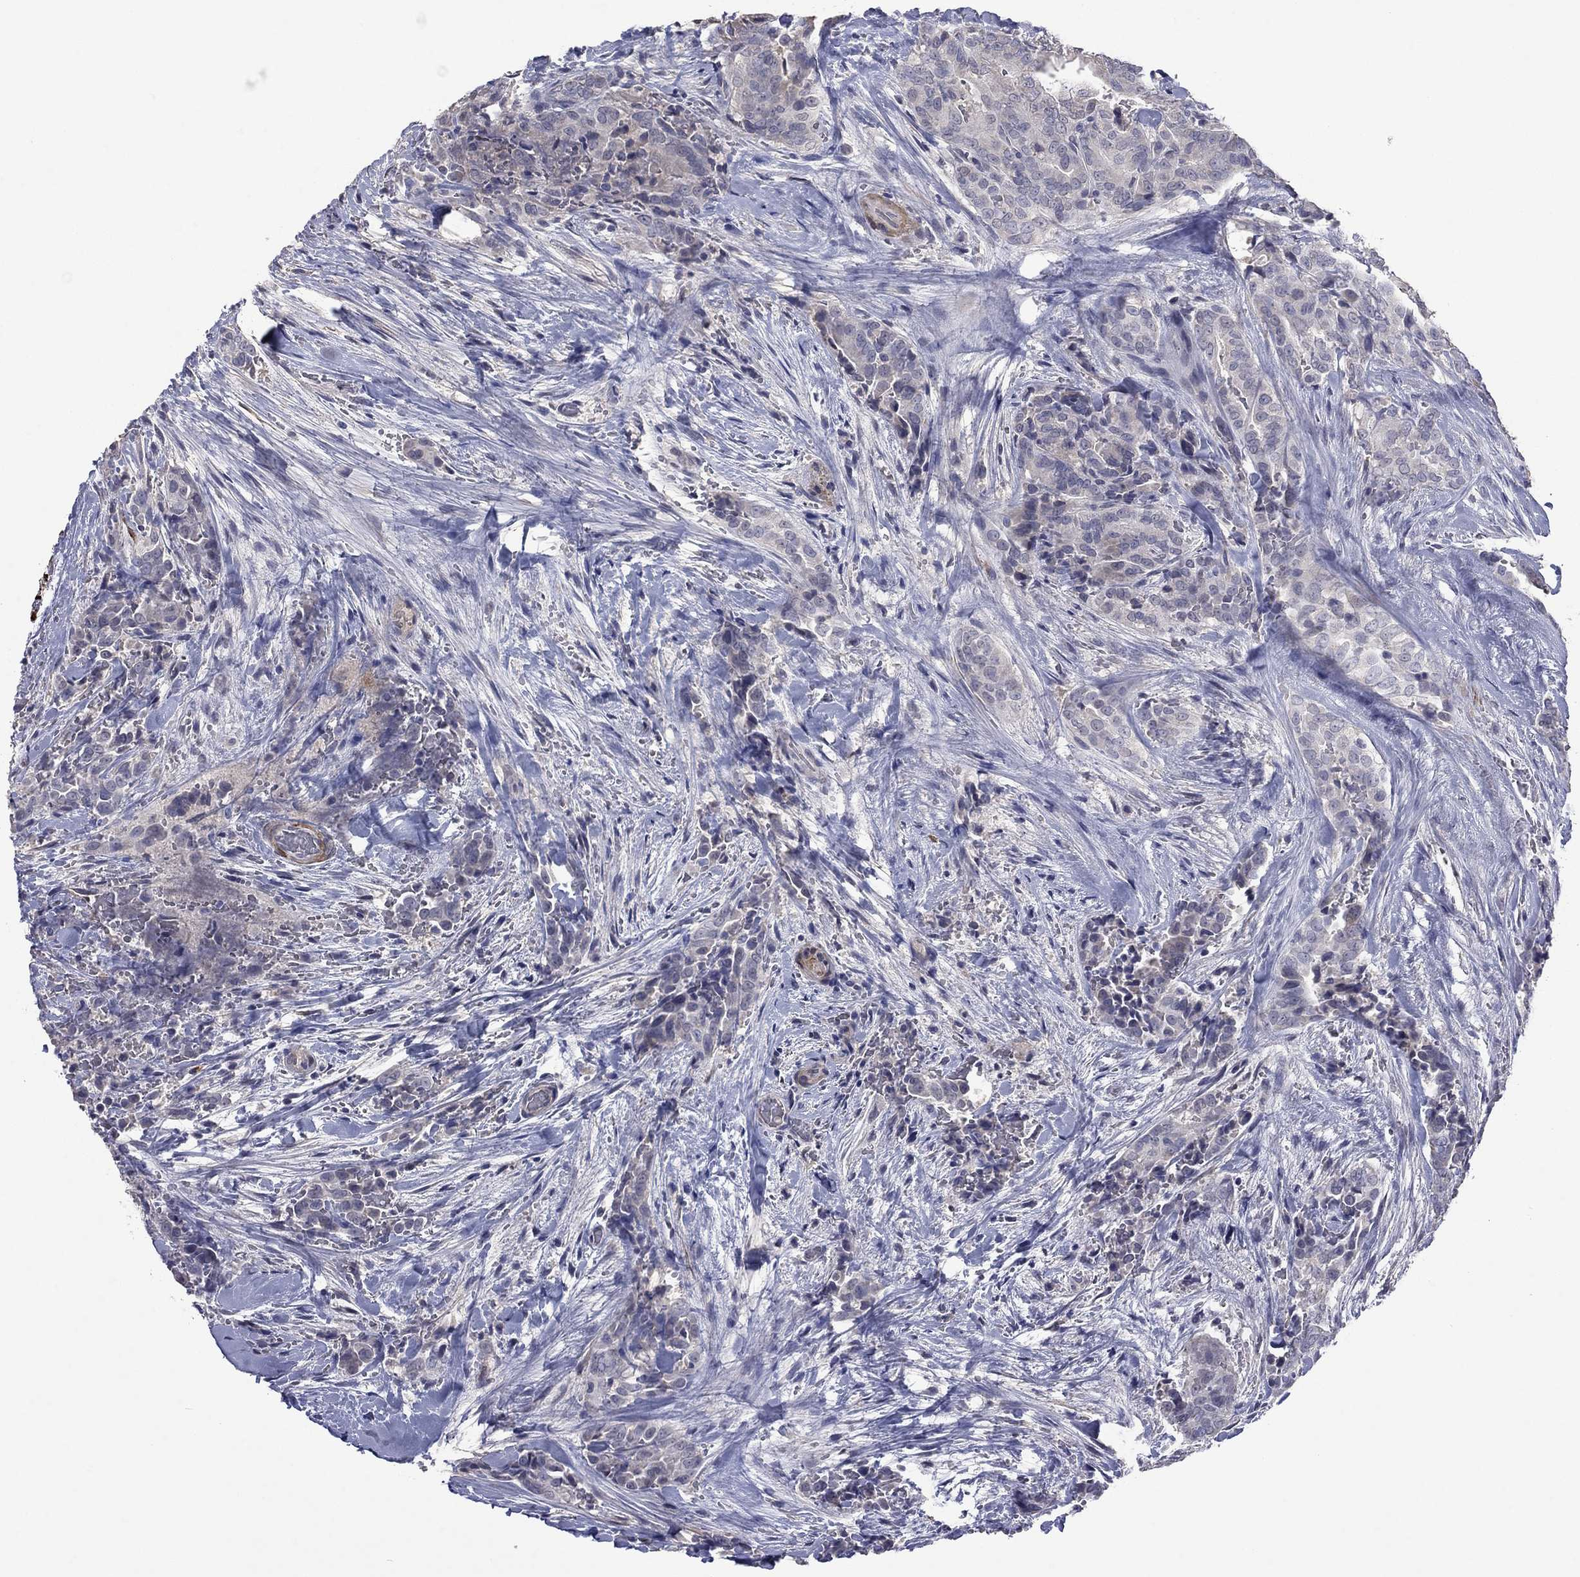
{"staining": {"intensity": "negative", "quantity": "none", "location": "none"}, "tissue": "thyroid cancer", "cell_type": "Tumor cells", "image_type": "cancer", "snomed": [{"axis": "morphology", "description": "Papillary adenocarcinoma, NOS"}, {"axis": "topography", "description": "Thyroid gland"}], "caption": "Thyroid cancer (papillary adenocarcinoma) was stained to show a protein in brown. There is no significant staining in tumor cells.", "gene": "IP6K3", "patient": {"sex": "male", "age": 61}}